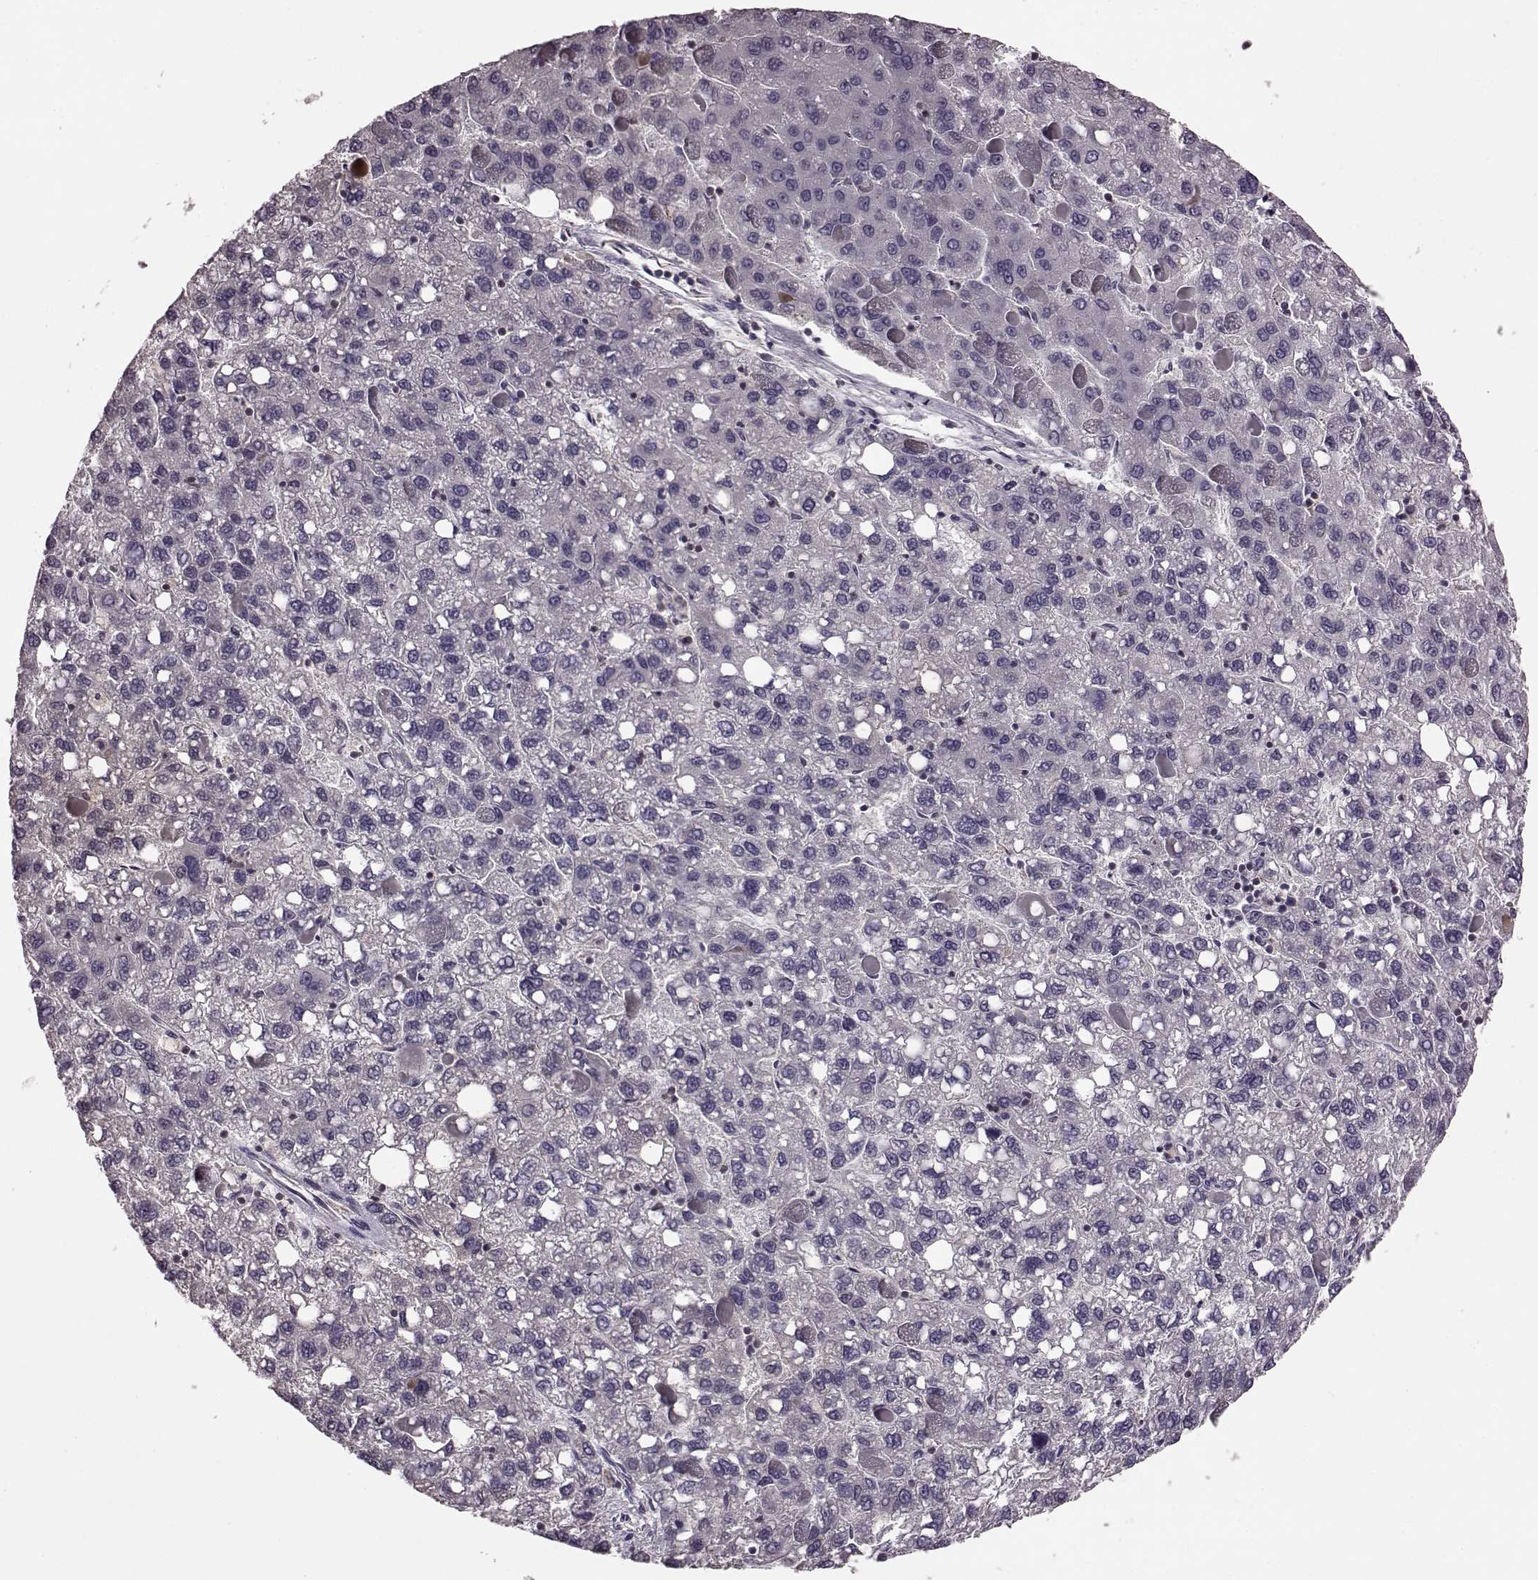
{"staining": {"intensity": "negative", "quantity": "none", "location": "none"}, "tissue": "liver cancer", "cell_type": "Tumor cells", "image_type": "cancer", "snomed": [{"axis": "morphology", "description": "Carcinoma, Hepatocellular, NOS"}, {"axis": "topography", "description": "Liver"}], "caption": "Liver cancer (hepatocellular carcinoma) stained for a protein using immunohistochemistry reveals no staining tumor cells.", "gene": "CDC42SE1", "patient": {"sex": "female", "age": 82}}